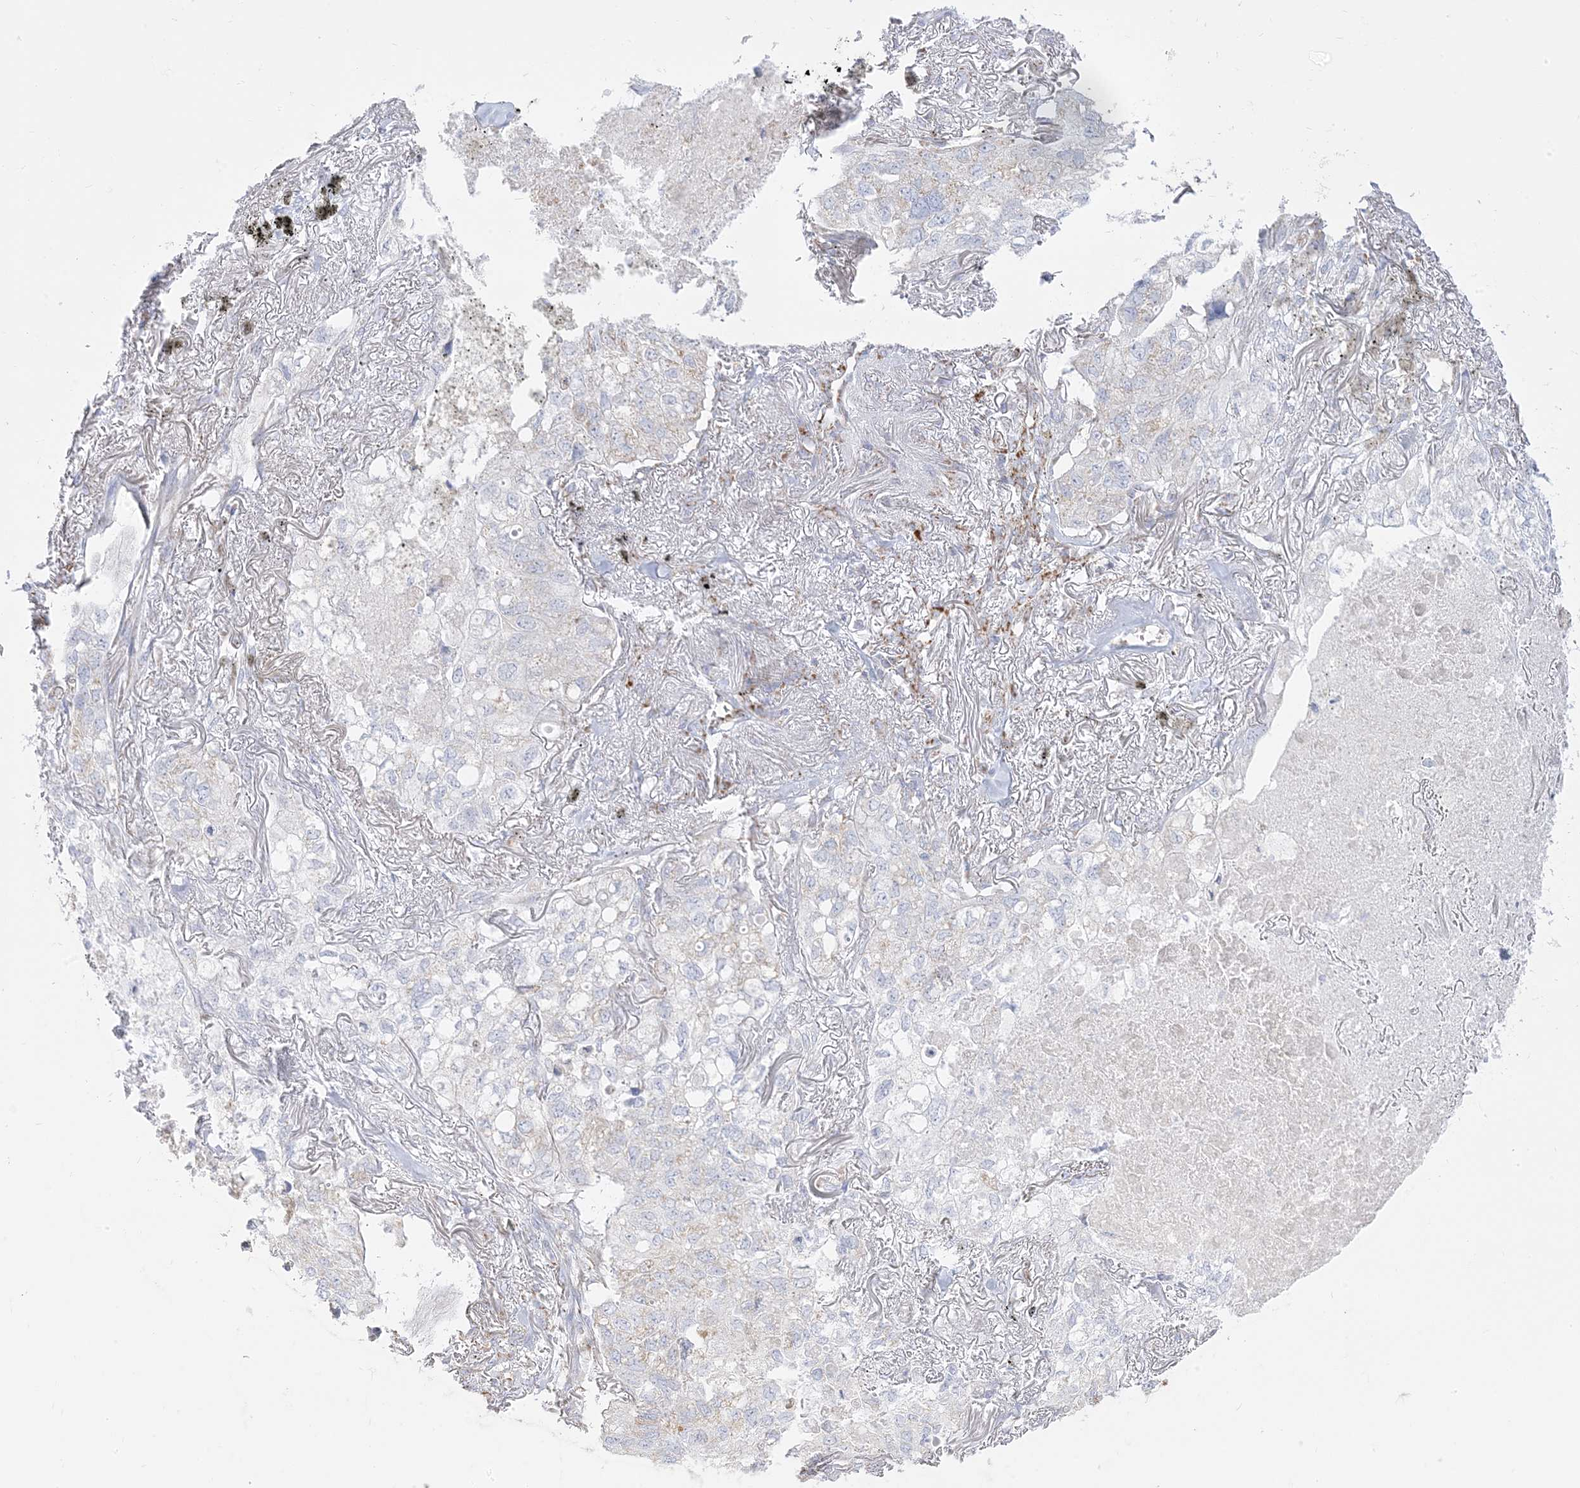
{"staining": {"intensity": "weak", "quantity": "<25%", "location": "cytoplasmic/membranous"}, "tissue": "lung cancer", "cell_type": "Tumor cells", "image_type": "cancer", "snomed": [{"axis": "morphology", "description": "Adenocarcinoma, NOS"}, {"axis": "topography", "description": "Lung"}], "caption": "An image of lung cancer stained for a protein displays no brown staining in tumor cells.", "gene": "PCCB", "patient": {"sex": "male", "age": 65}}